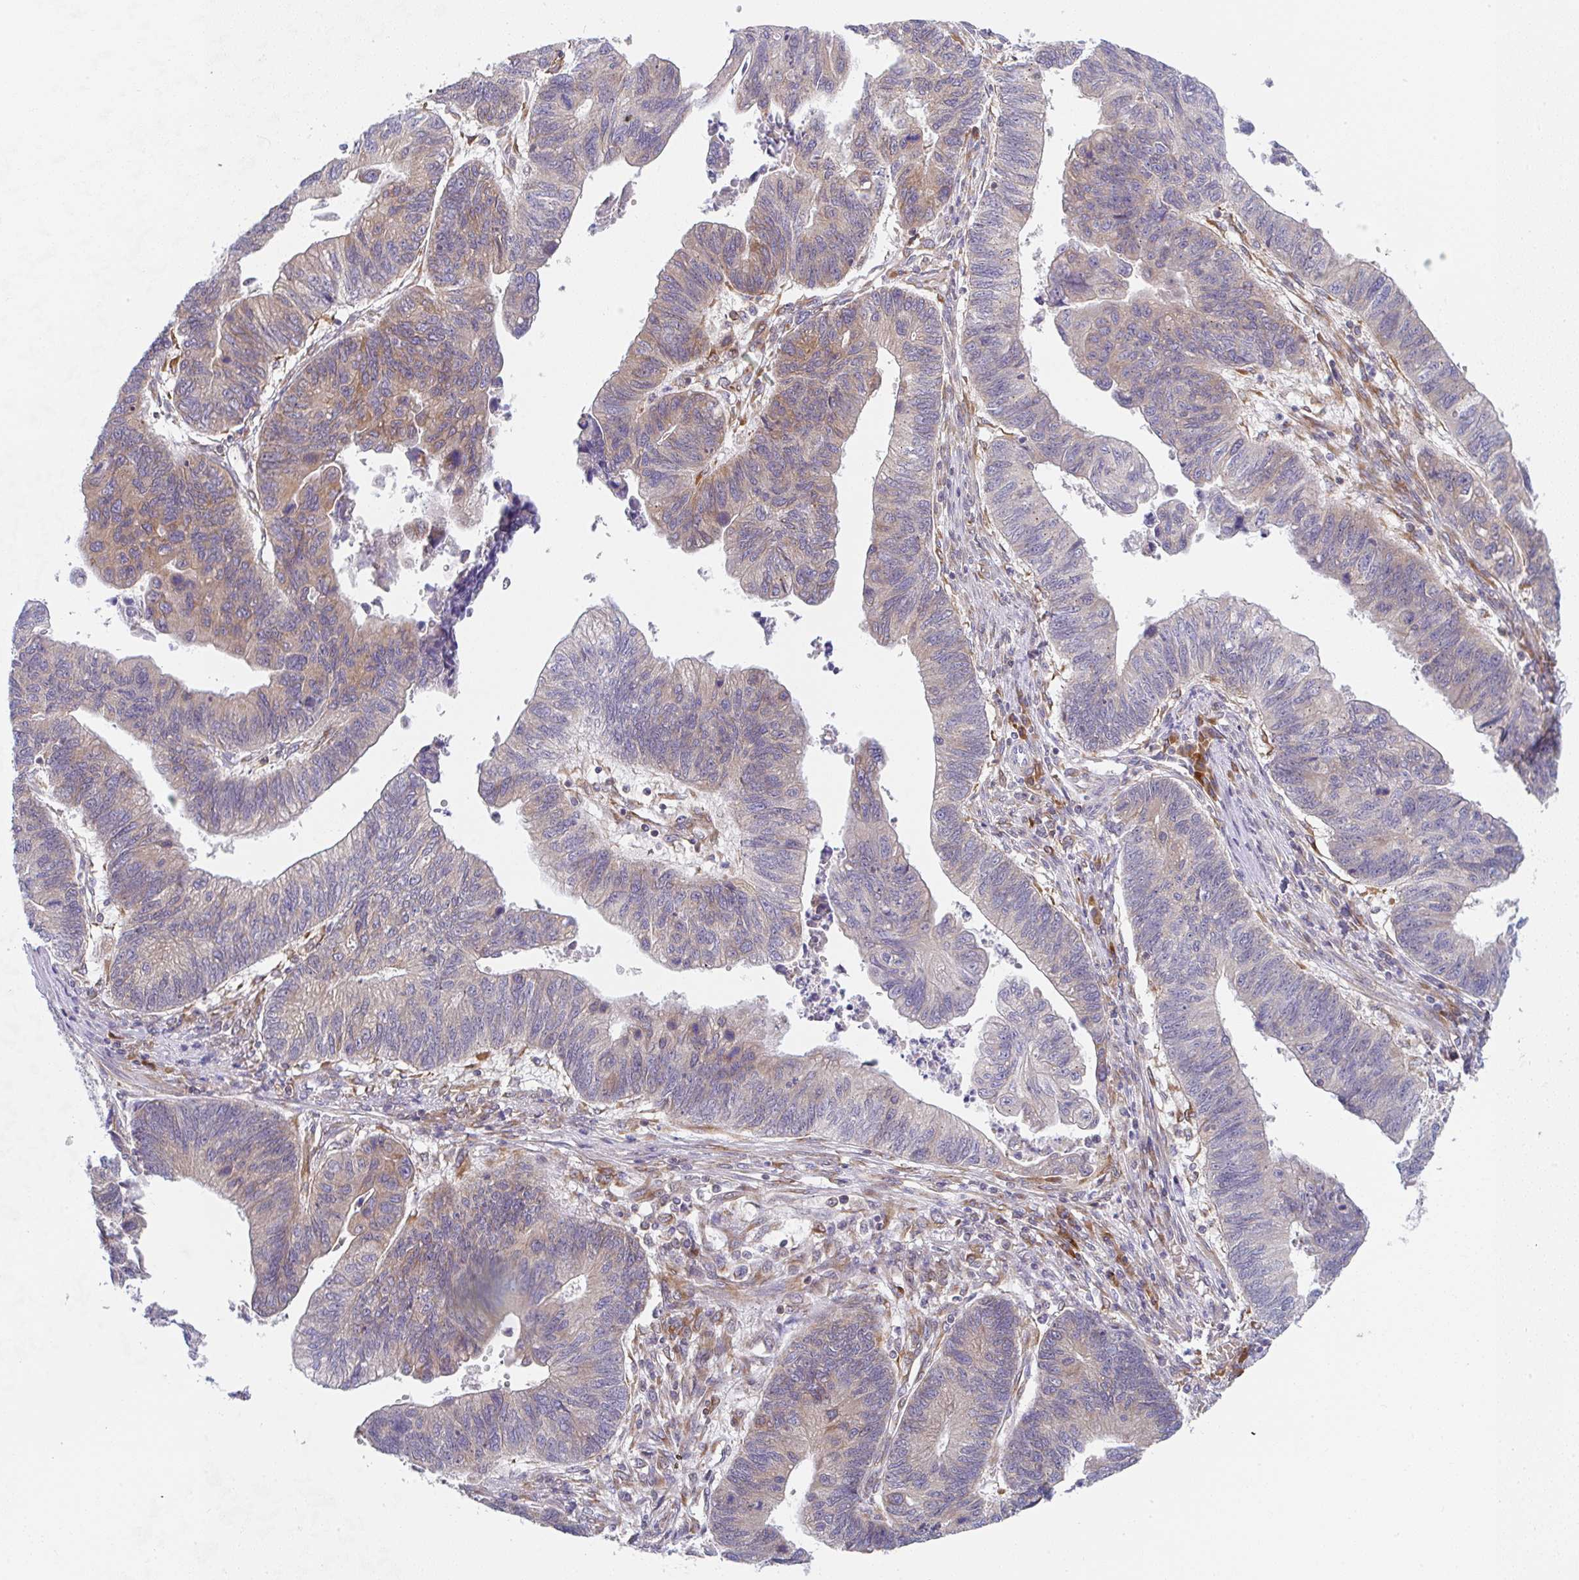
{"staining": {"intensity": "moderate", "quantity": "<25%", "location": "cytoplasmic/membranous"}, "tissue": "stomach cancer", "cell_type": "Tumor cells", "image_type": "cancer", "snomed": [{"axis": "morphology", "description": "Adenocarcinoma, NOS"}, {"axis": "topography", "description": "Stomach"}], "caption": "IHC of human stomach adenocarcinoma demonstrates low levels of moderate cytoplasmic/membranous staining in about <25% of tumor cells.", "gene": "DERL2", "patient": {"sex": "male", "age": 59}}